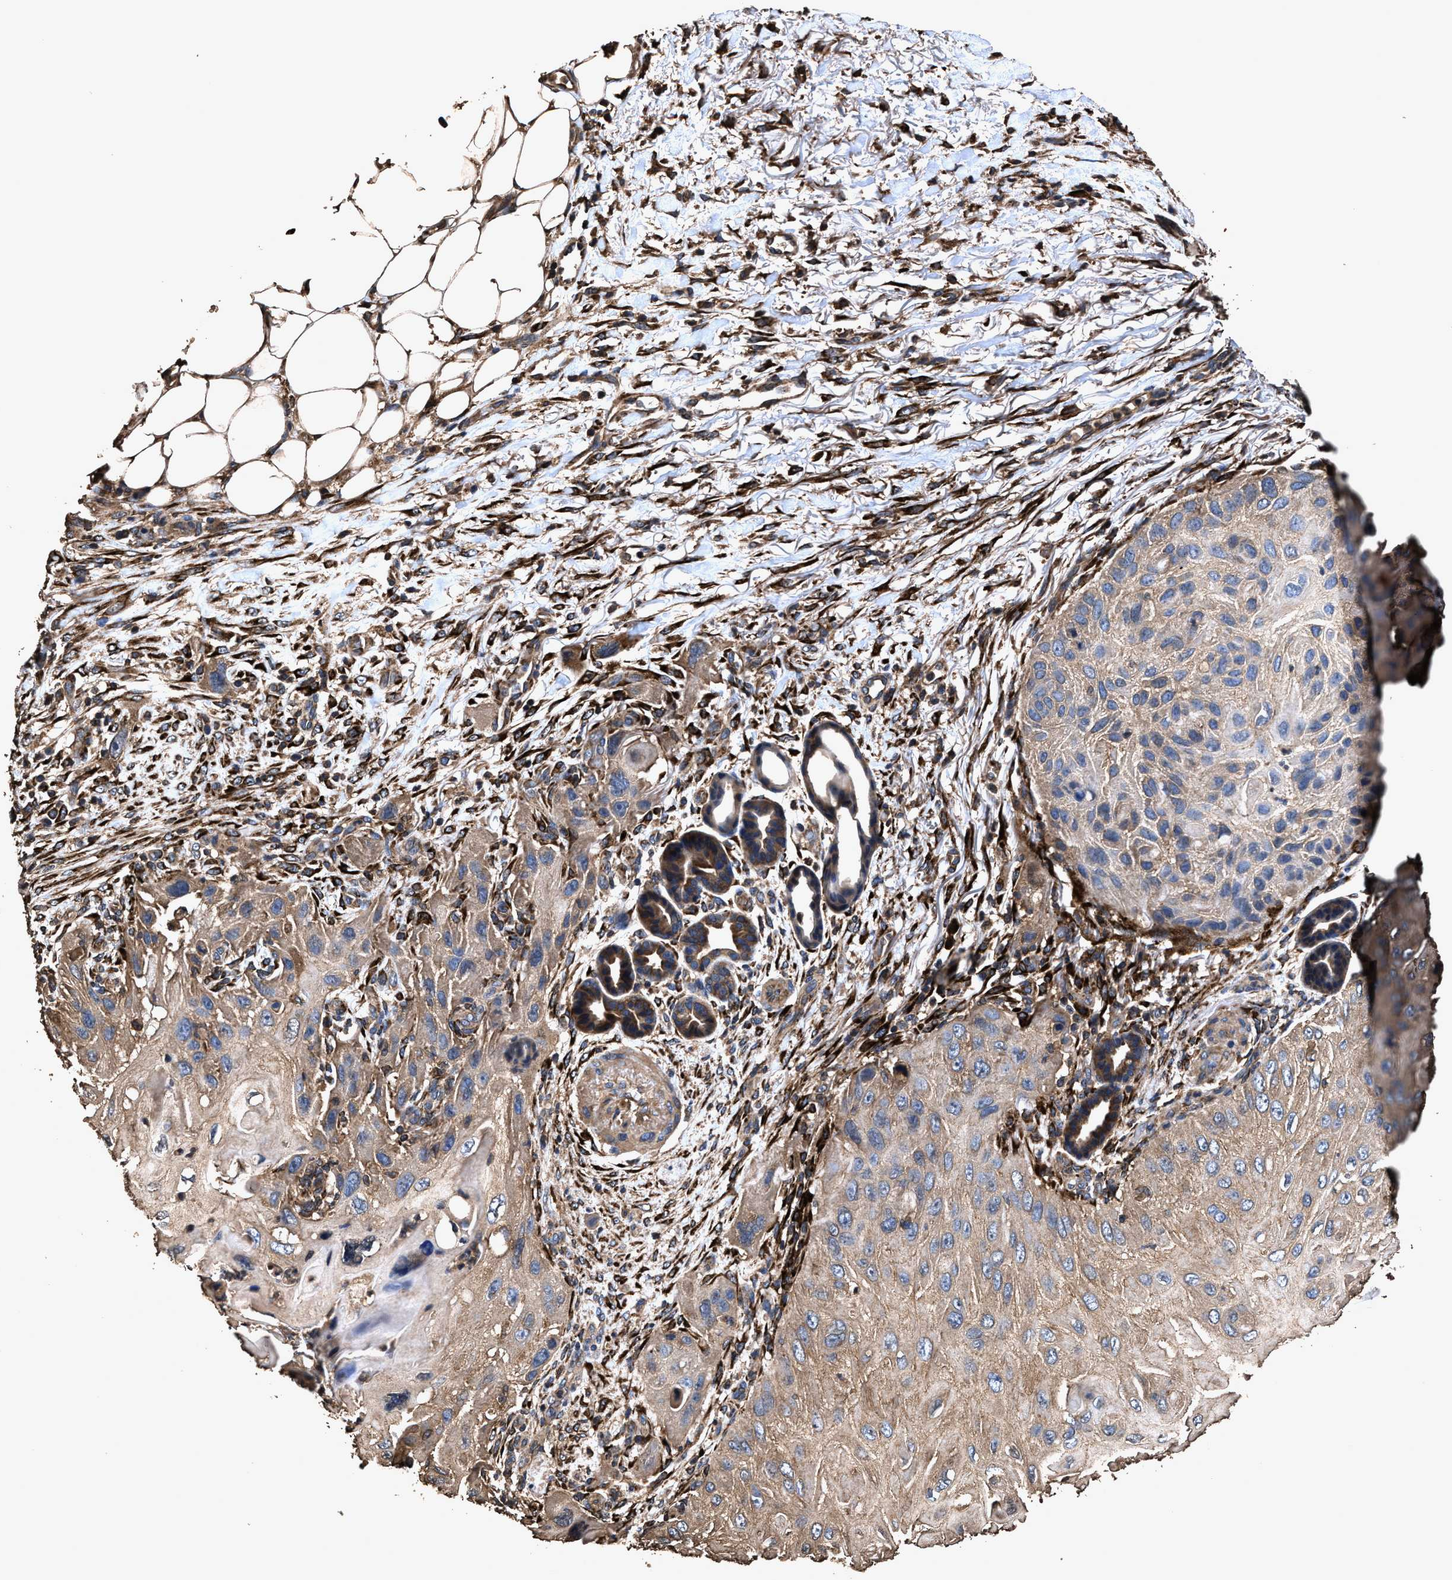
{"staining": {"intensity": "moderate", "quantity": ">75%", "location": "cytoplasmic/membranous"}, "tissue": "skin cancer", "cell_type": "Tumor cells", "image_type": "cancer", "snomed": [{"axis": "morphology", "description": "Squamous cell carcinoma, NOS"}, {"axis": "topography", "description": "Skin"}], "caption": "Immunohistochemistry histopathology image of neoplastic tissue: human skin cancer stained using immunohistochemistry demonstrates medium levels of moderate protein expression localized specifically in the cytoplasmic/membranous of tumor cells, appearing as a cytoplasmic/membranous brown color.", "gene": "ZMYND19", "patient": {"sex": "female", "age": 77}}